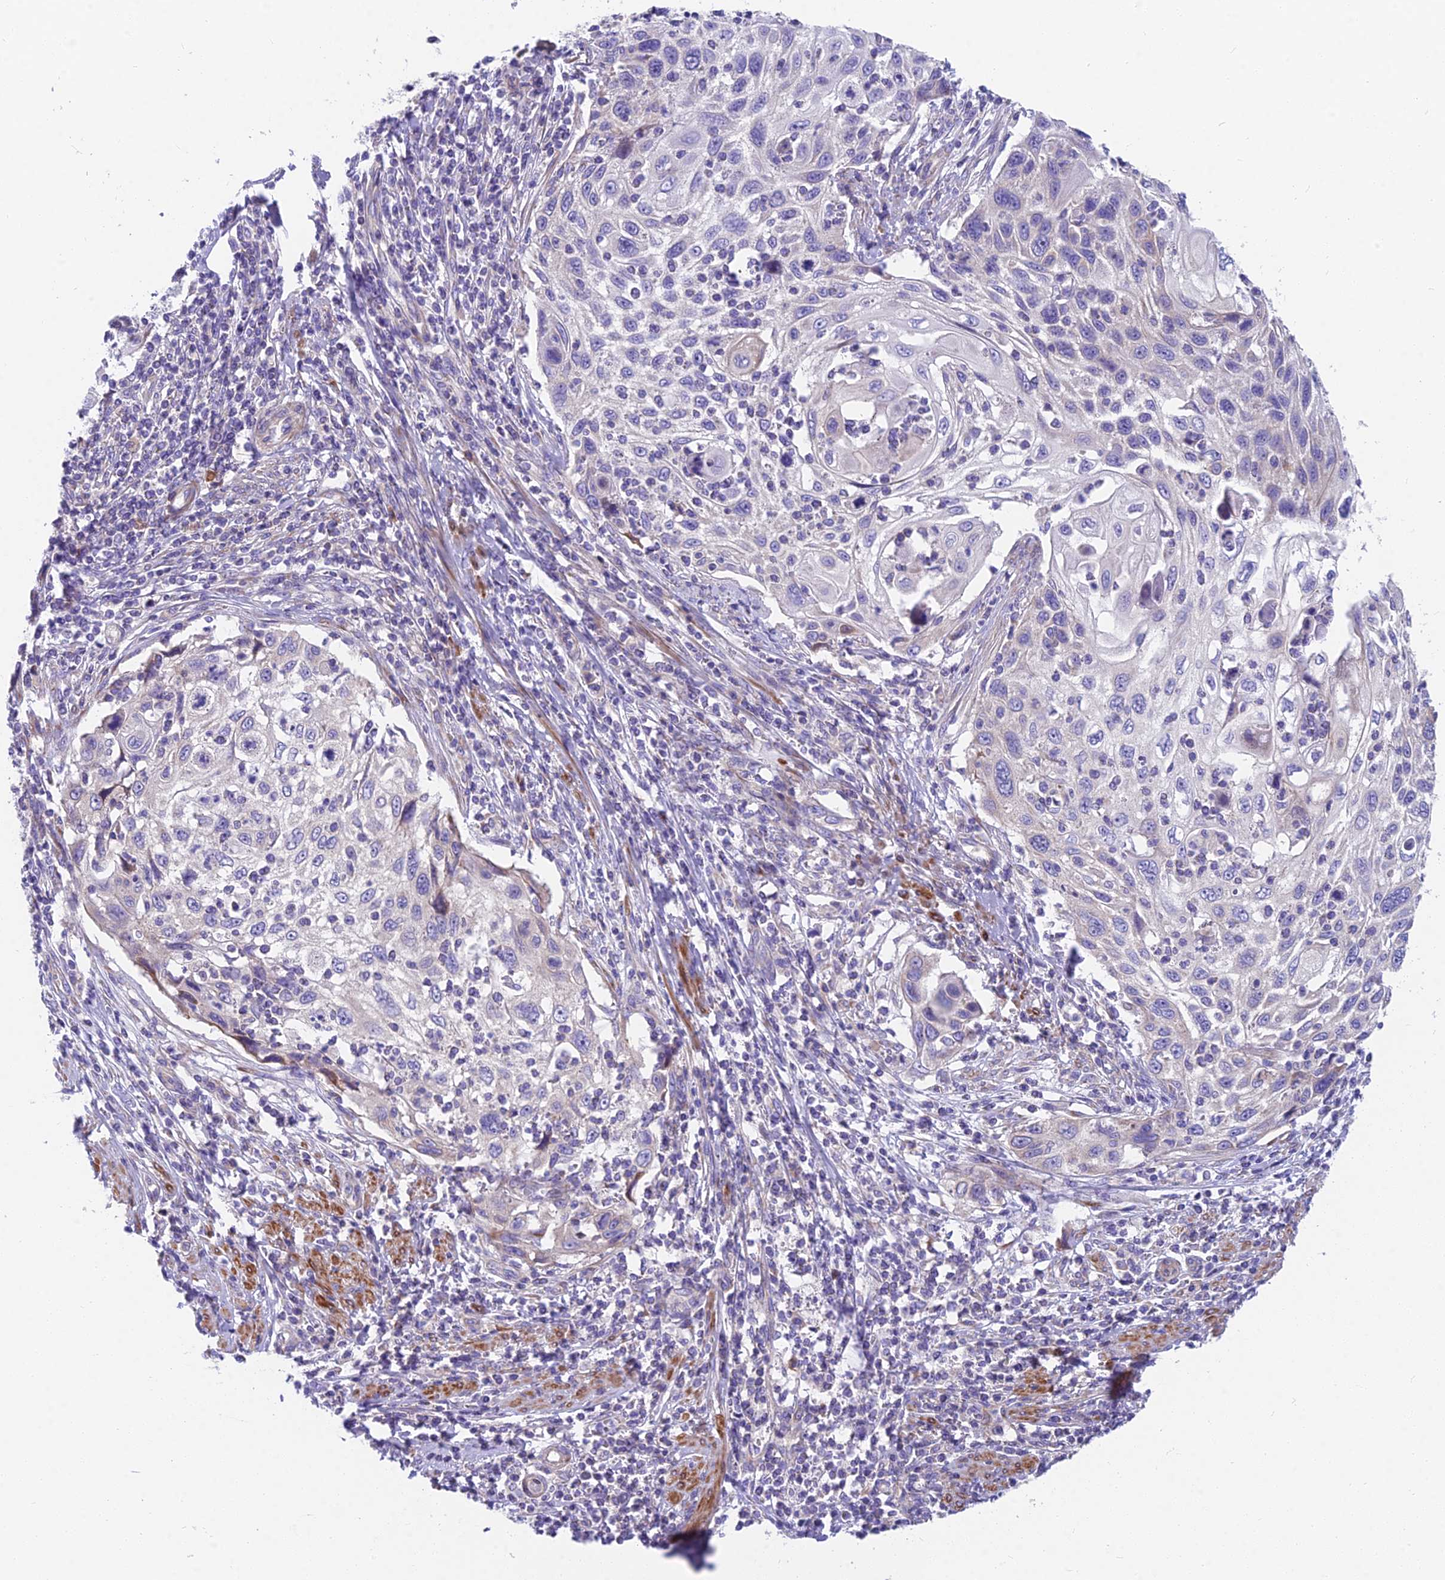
{"staining": {"intensity": "negative", "quantity": "none", "location": "none"}, "tissue": "cervical cancer", "cell_type": "Tumor cells", "image_type": "cancer", "snomed": [{"axis": "morphology", "description": "Squamous cell carcinoma, NOS"}, {"axis": "topography", "description": "Cervix"}], "caption": "Tumor cells show no significant staining in cervical cancer. Nuclei are stained in blue.", "gene": "MVB12A", "patient": {"sex": "female", "age": 70}}